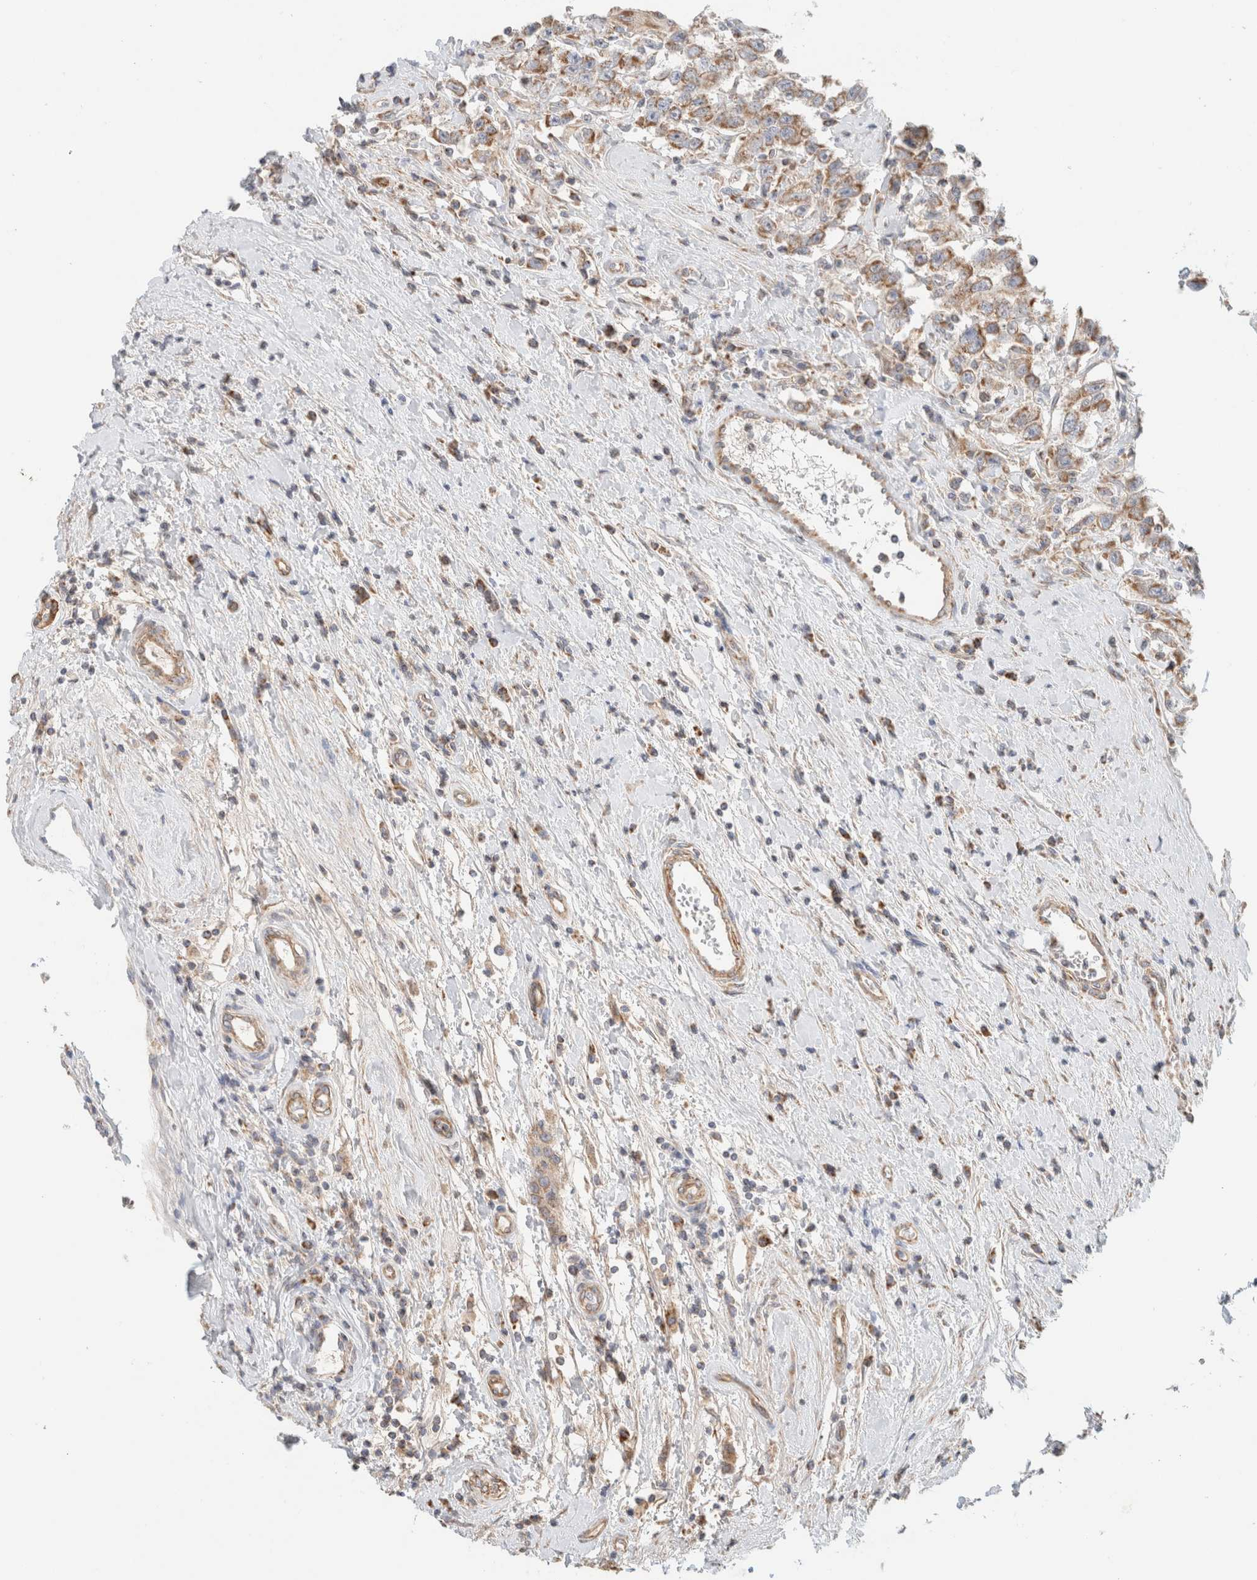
{"staining": {"intensity": "moderate", "quantity": ">75%", "location": "cytoplasmic/membranous"}, "tissue": "testis cancer", "cell_type": "Tumor cells", "image_type": "cancer", "snomed": [{"axis": "morphology", "description": "Seminoma, NOS"}, {"axis": "topography", "description": "Testis"}], "caption": "Immunohistochemical staining of human testis seminoma shows medium levels of moderate cytoplasmic/membranous protein staining in about >75% of tumor cells.", "gene": "MRM3", "patient": {"sex": "male", "age": 41}}